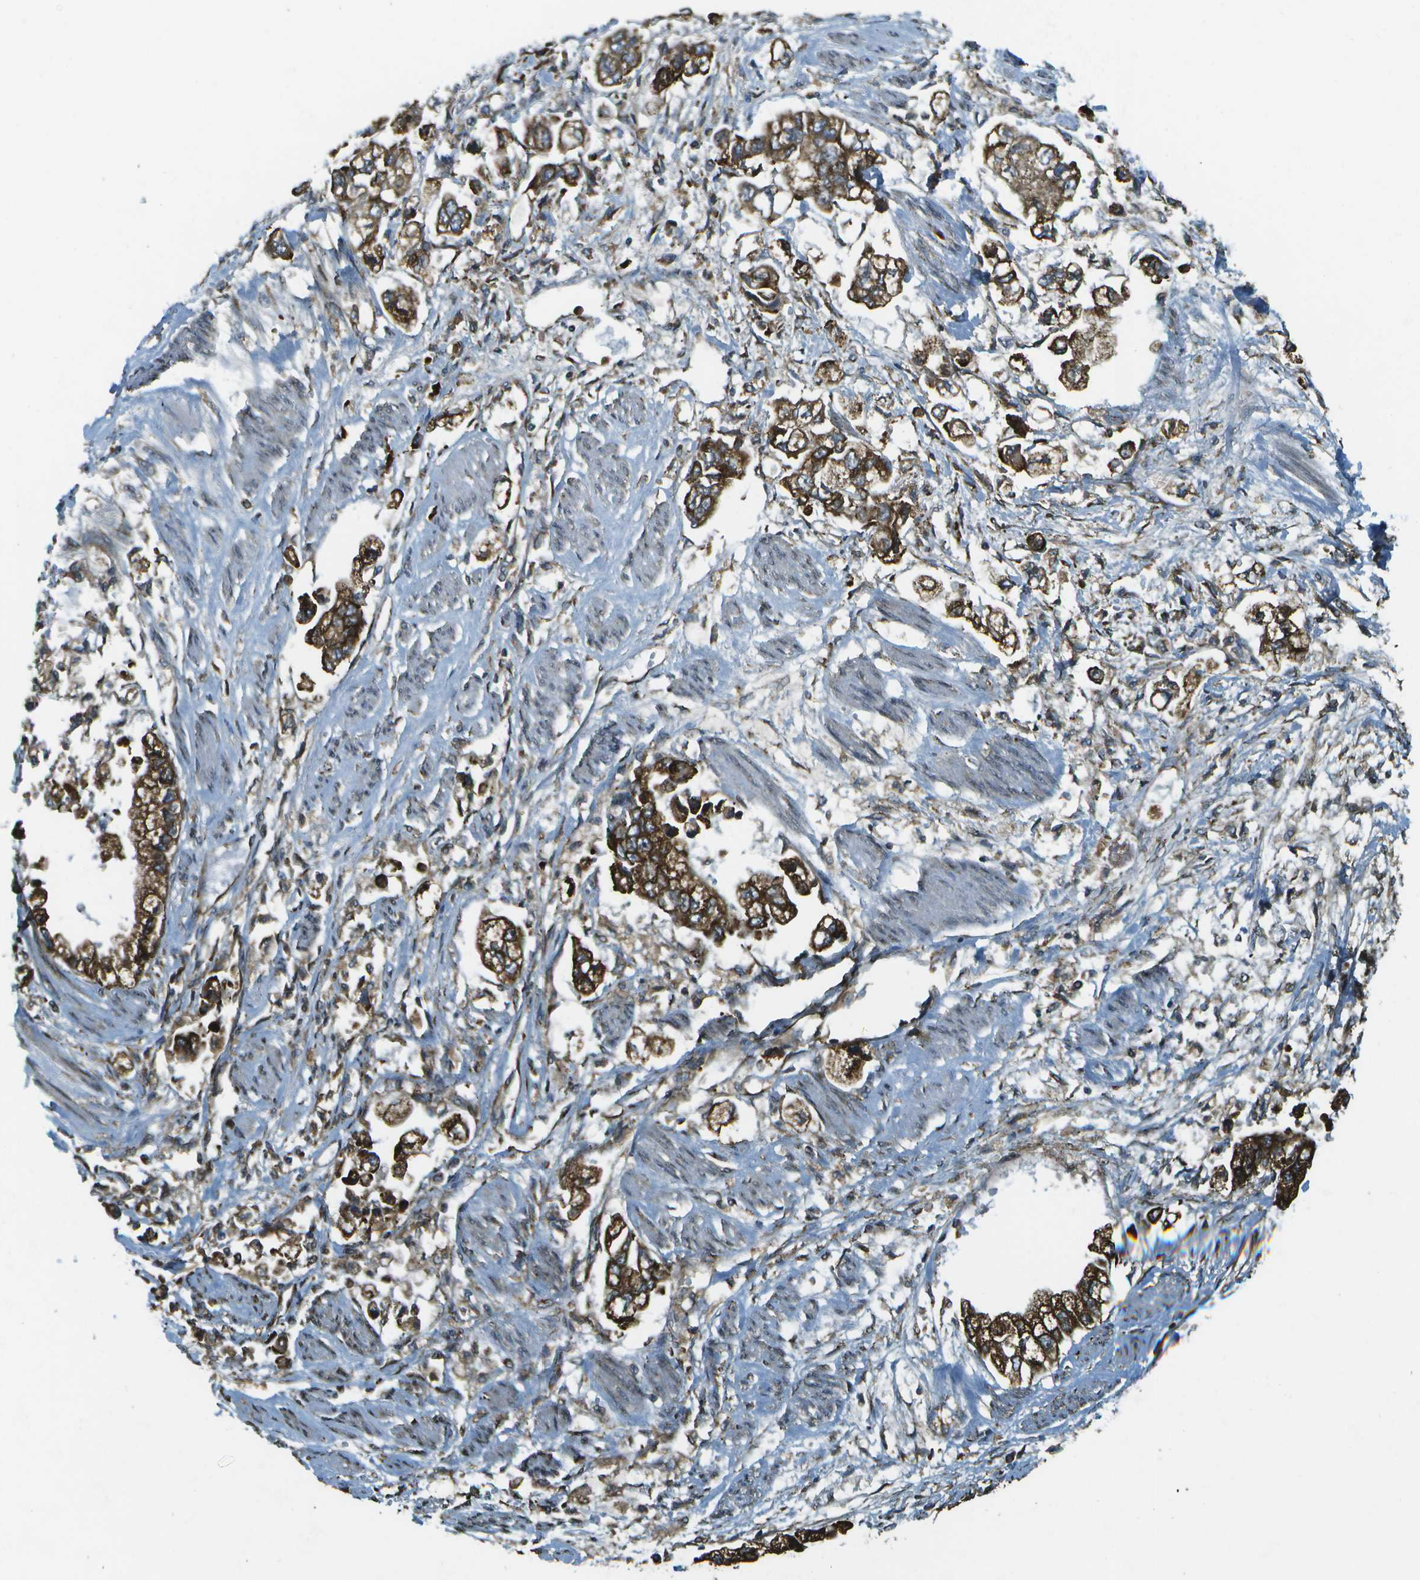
{"staining": {"intensity": "strong", "quantity": ">75%", "location": "cytoplasmic/membranous"}, "tissue": "stomach cancer", "cell_type": "Tumor cells", "image_type": "cancer", "snomed": [{"axis": "morphology", "description": "Normal tissue, NOS"}, {"axis": "morphology", "description": "Adenocarcinoma, NOS"}, {"axis": "topography", "description": "Stomach"}], "caption": "Immunohistochemical staining of stomach cancer (adenocarcinoma) shows strong cytoplasmic/membranous protein positivity in about >75% of tumor cells.", "gene": "USP30", "patient": {"sex": "male", "age": 62}}